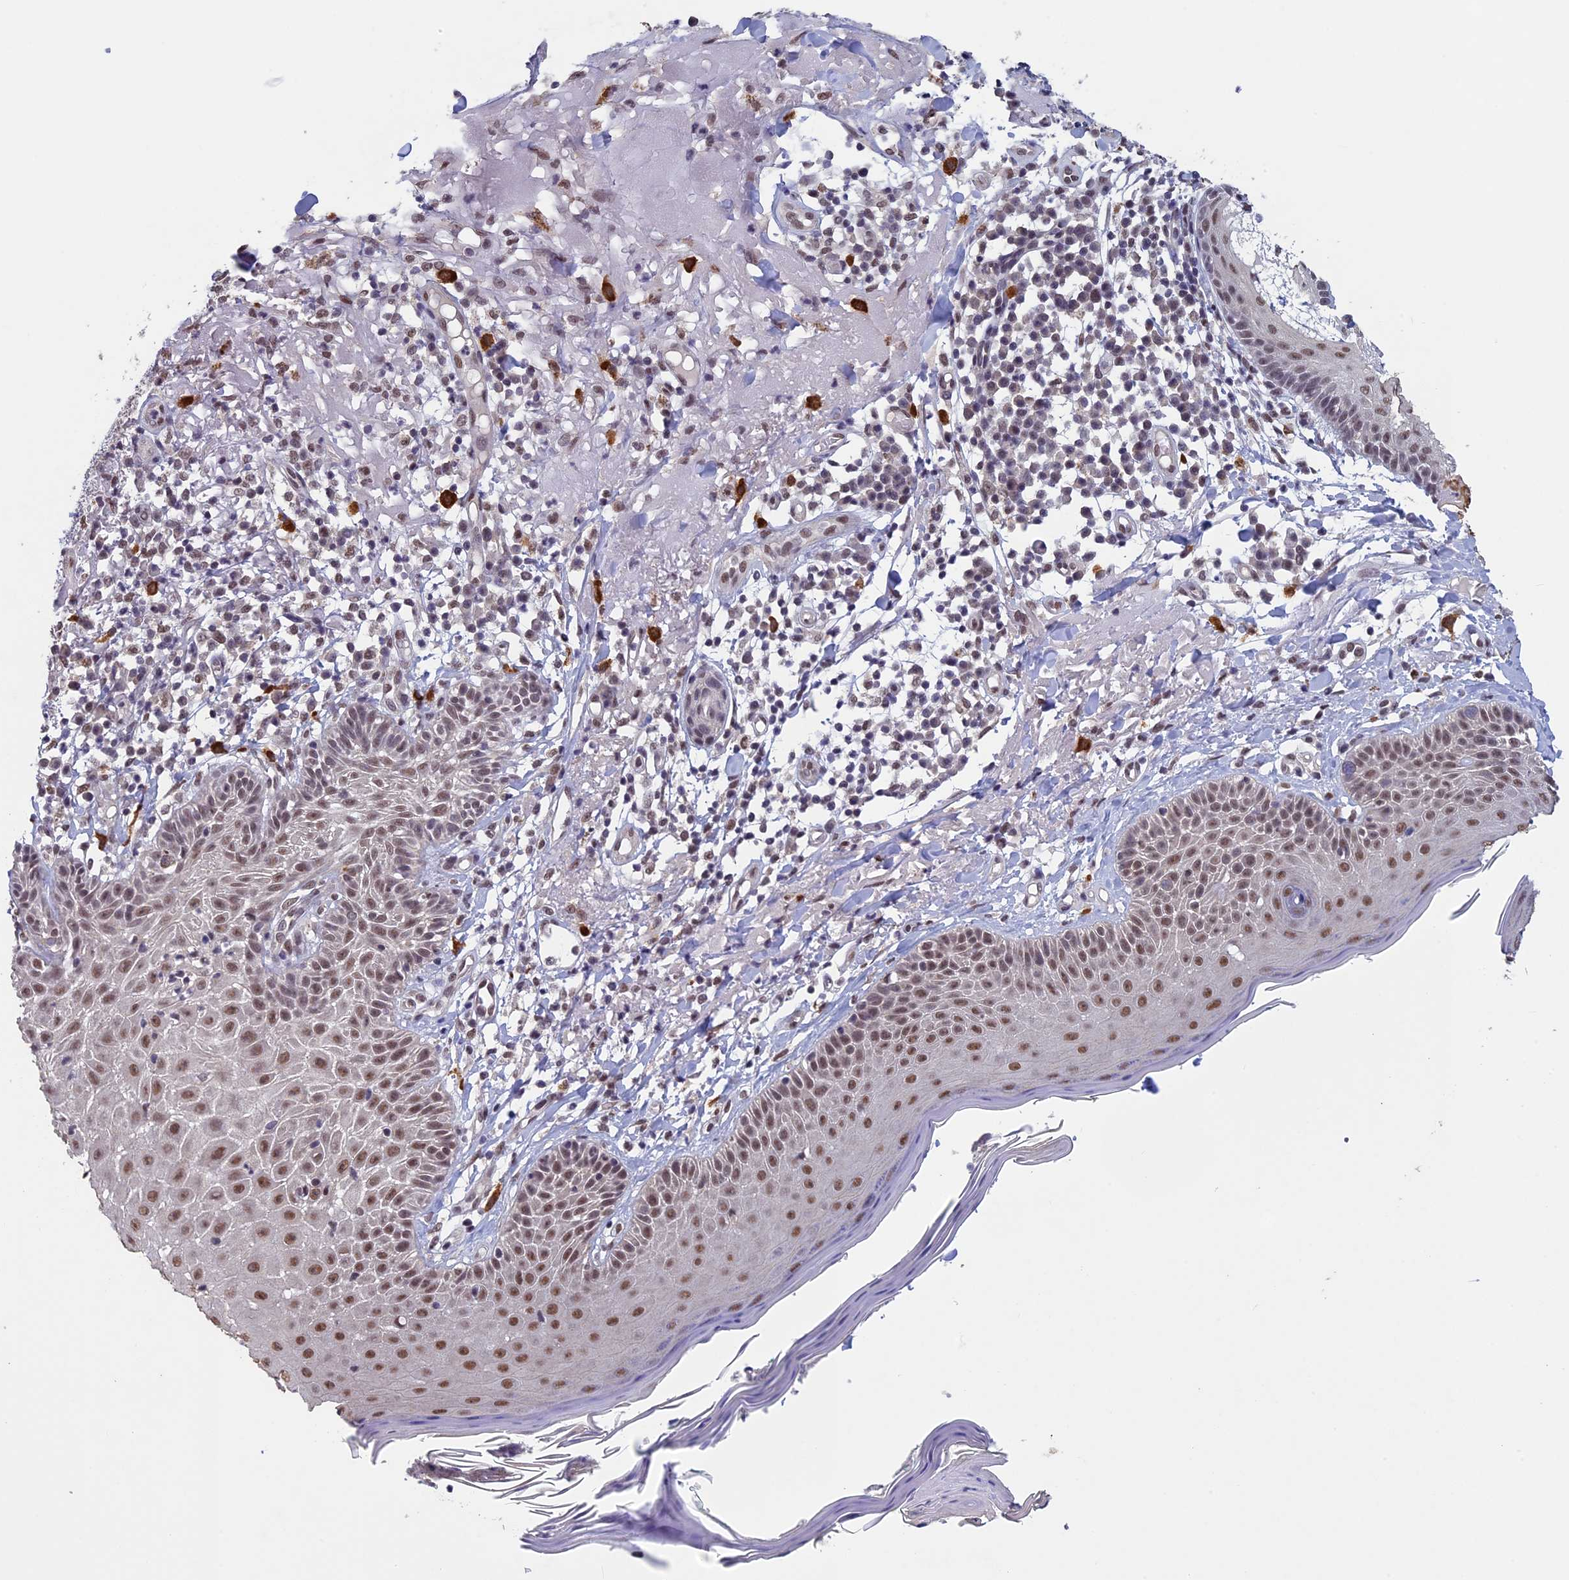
{"staining": {"intensity": "moderate", "quantity": "25%-75%", "location": "nuclear"}, "tissue": "skin cancer", "cell_type": "Tumor cells", "image_type": "cancer", "snomed": [{"axis": "morphology", "description": "Normal tissue, NOS"}, {"axis": "morphology", "description": "Basal cell carcinoma"}, {"axis": "topography", "description": "Skin"}], "caption": "There is medium levels of moderate nuclear positivity in tumor cells of skin cancer, as demonstrated by immunohistochemical staining (brown color).", "gene": "RNF40", "patient": {"sex": "male", "age": 93}}